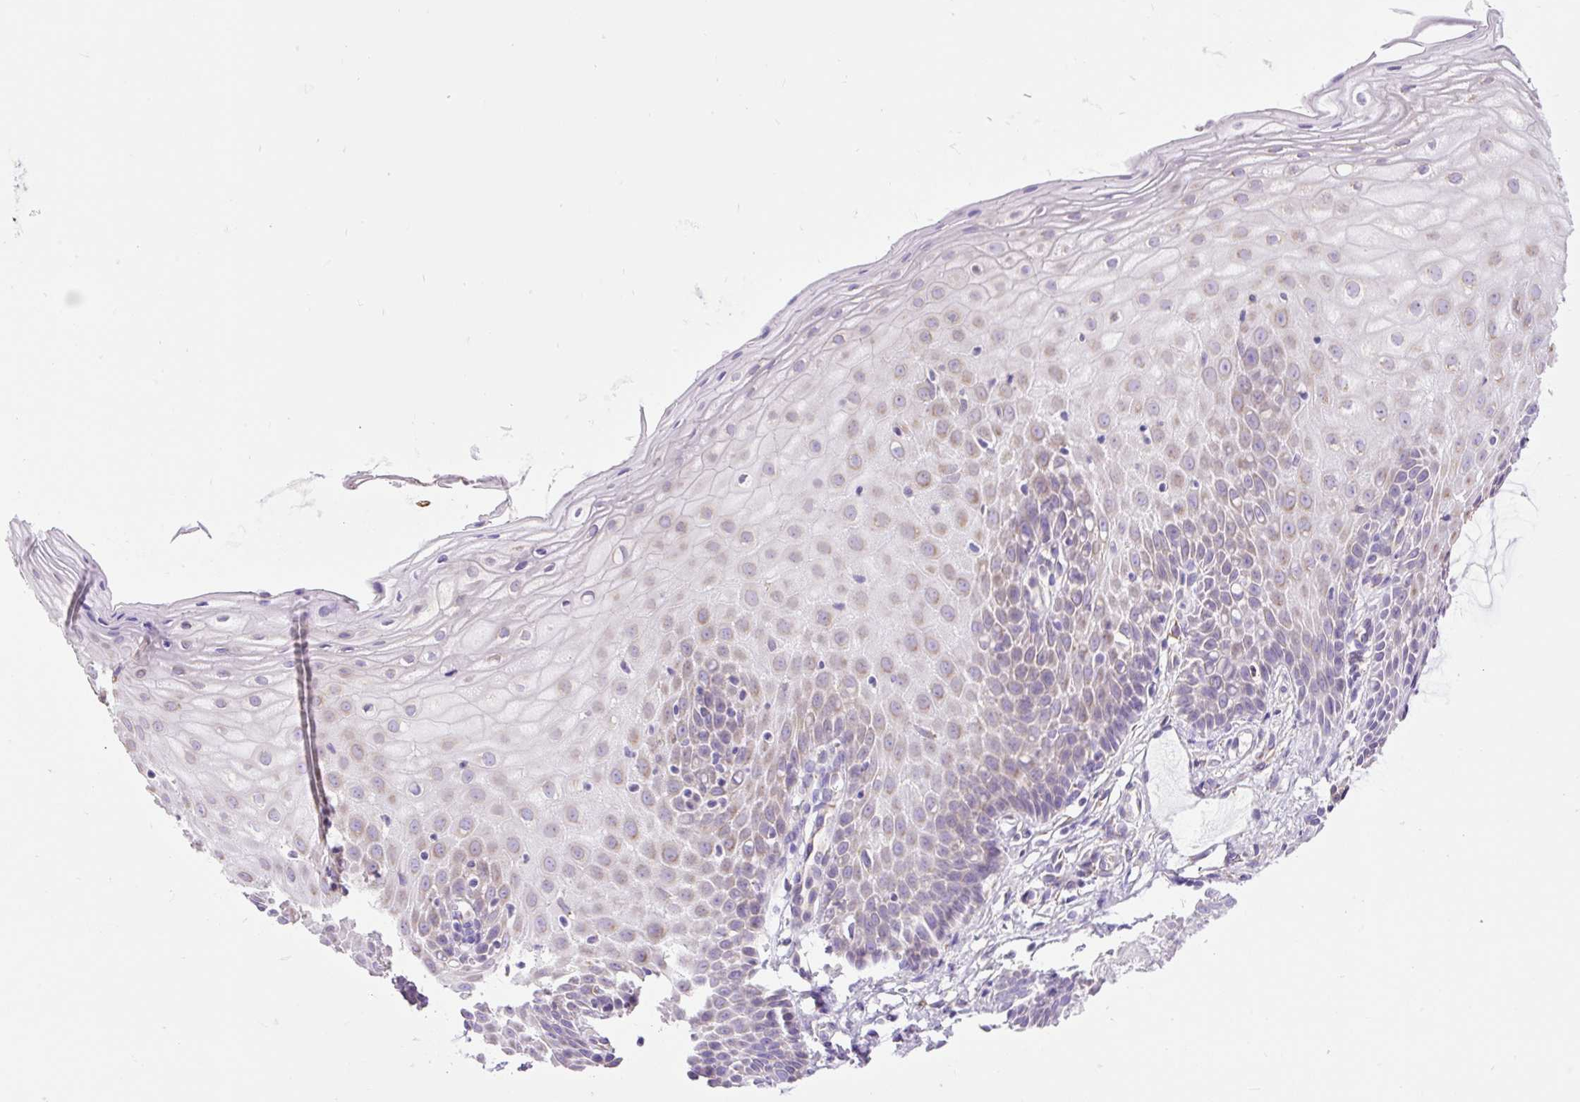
{"staining": {"intensity": "moderate", "quantity": "25%-75%", "location": "cytoplasmic/membranous"}, "tissue": "cervix", "cell_type": "Glandular cells", "image_type": "normal", "snomed": [{"axis": "morphology", "description": "Normal tissue, NOS"}, {"axis": "topography", "description": "Cervix"}], "caption": "There is medium levels of moderate cytoplasmic/membranous positivity in glandular cells of unremarkable cervix, as demonstrated by immunohistochemical staining (brown color).", "gene": "DDOST", "patient": {"sex": "female", "age": 36}}